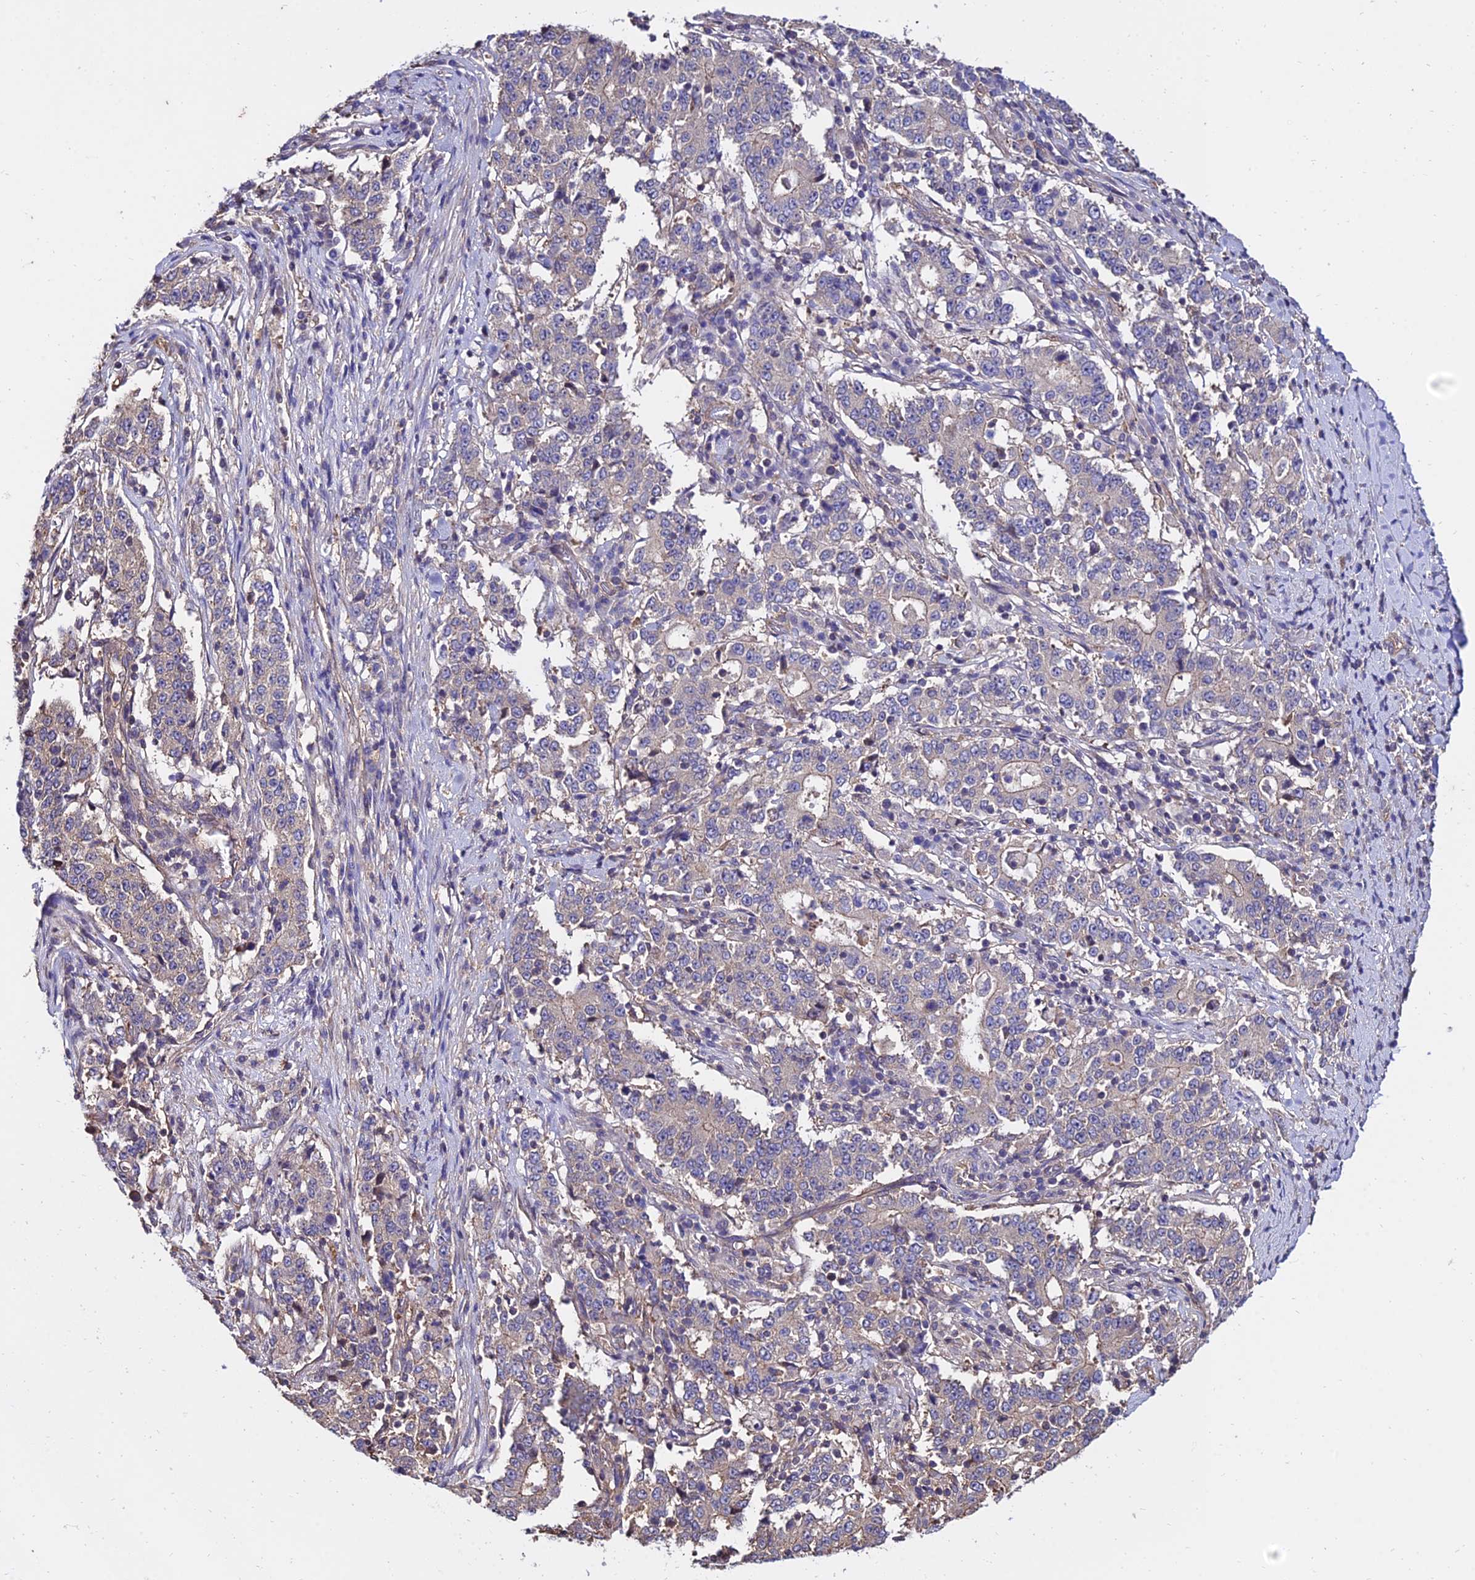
{"staining": {"intensity": "negative", "quantity": "none", "location": "none"}, "tissue": "stomach cancer", "cell_type": "Tumor cells", "image_type": "cancer", "snomed": [{"axis": "morphology", "description": "Adenocarcinoma, NOS"}, {"axis": "topography", "description": "Stomach"}], "caption": "High magnification brightfield microscopy of adenocarcinoma (stomach) stained with DAB (brown) and counterstained with hematoxylin (blue): tumor cells show no significant expression.", "gene": "CALM2", "patient": {"sex": "male", "age": 59}}